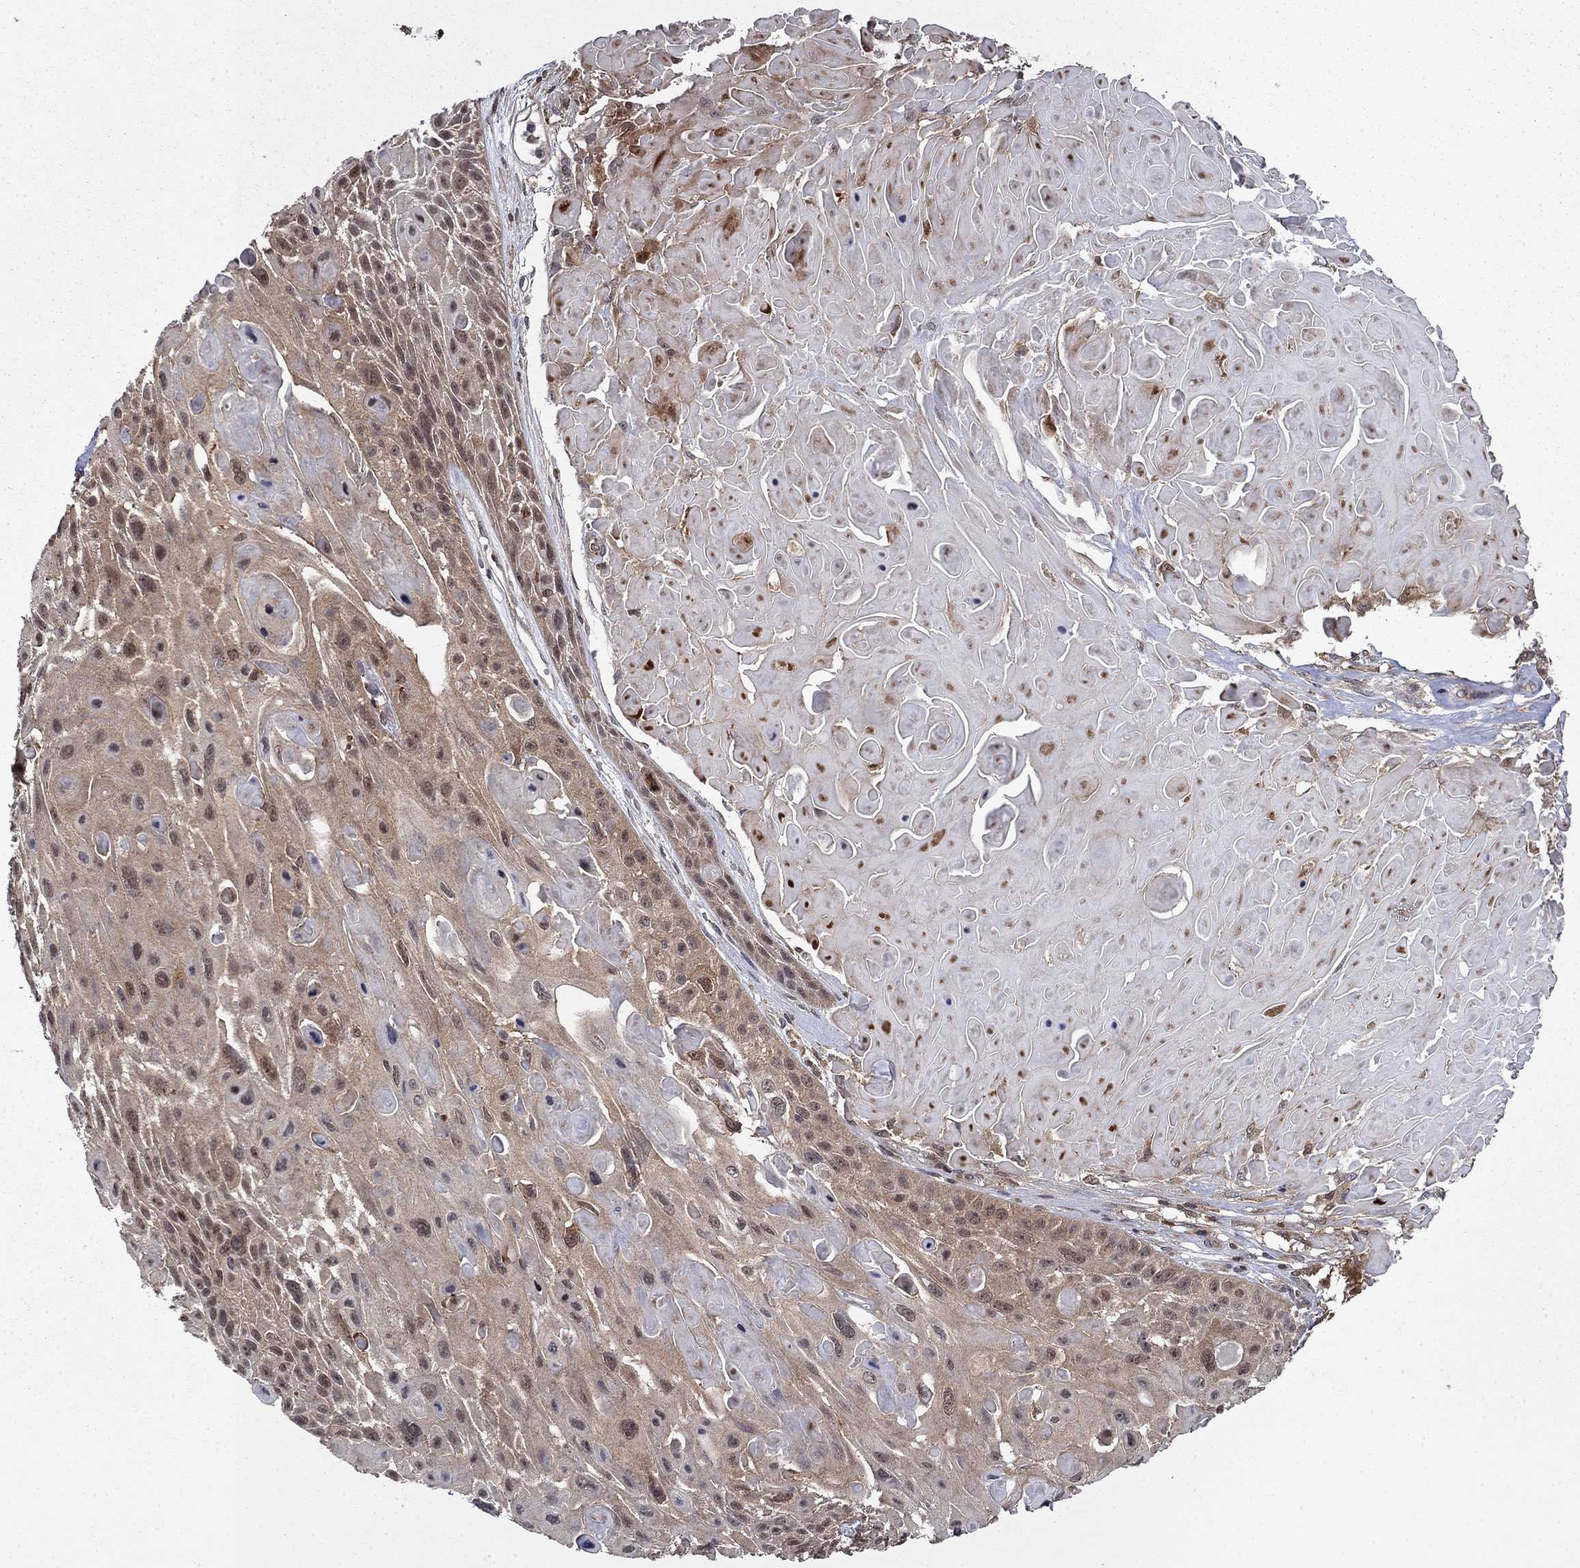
{"staining": {"intensity": "weak", "quantity": "25%-75%", "location": "cytoplasmic/membranous"}, "tissue": "skin cancer", "cell_type": "Tumor cells", "image_type": "cancer", "snomed": [{"axis": "morphology", "description": "Squamous cell carcinoma, NOS"}, {"axis": "topography", "description": "Skin"}, {"axis": "topography", "description": "Anal"}], "caption": "Immunohistochemistry staining of skin cancer, which reveals low levels of weak cytoplasmic/membranous positivity in about 25%-75% of tumor cells indicating weak cytoplasmic/membranous protein staining. The staining was performed using DAB (brown) for protein detection and nuclei were counterstained in hematoxylin (blue).", "gene": "TPMT", "patient": {"sex": "female", "age": 75}}